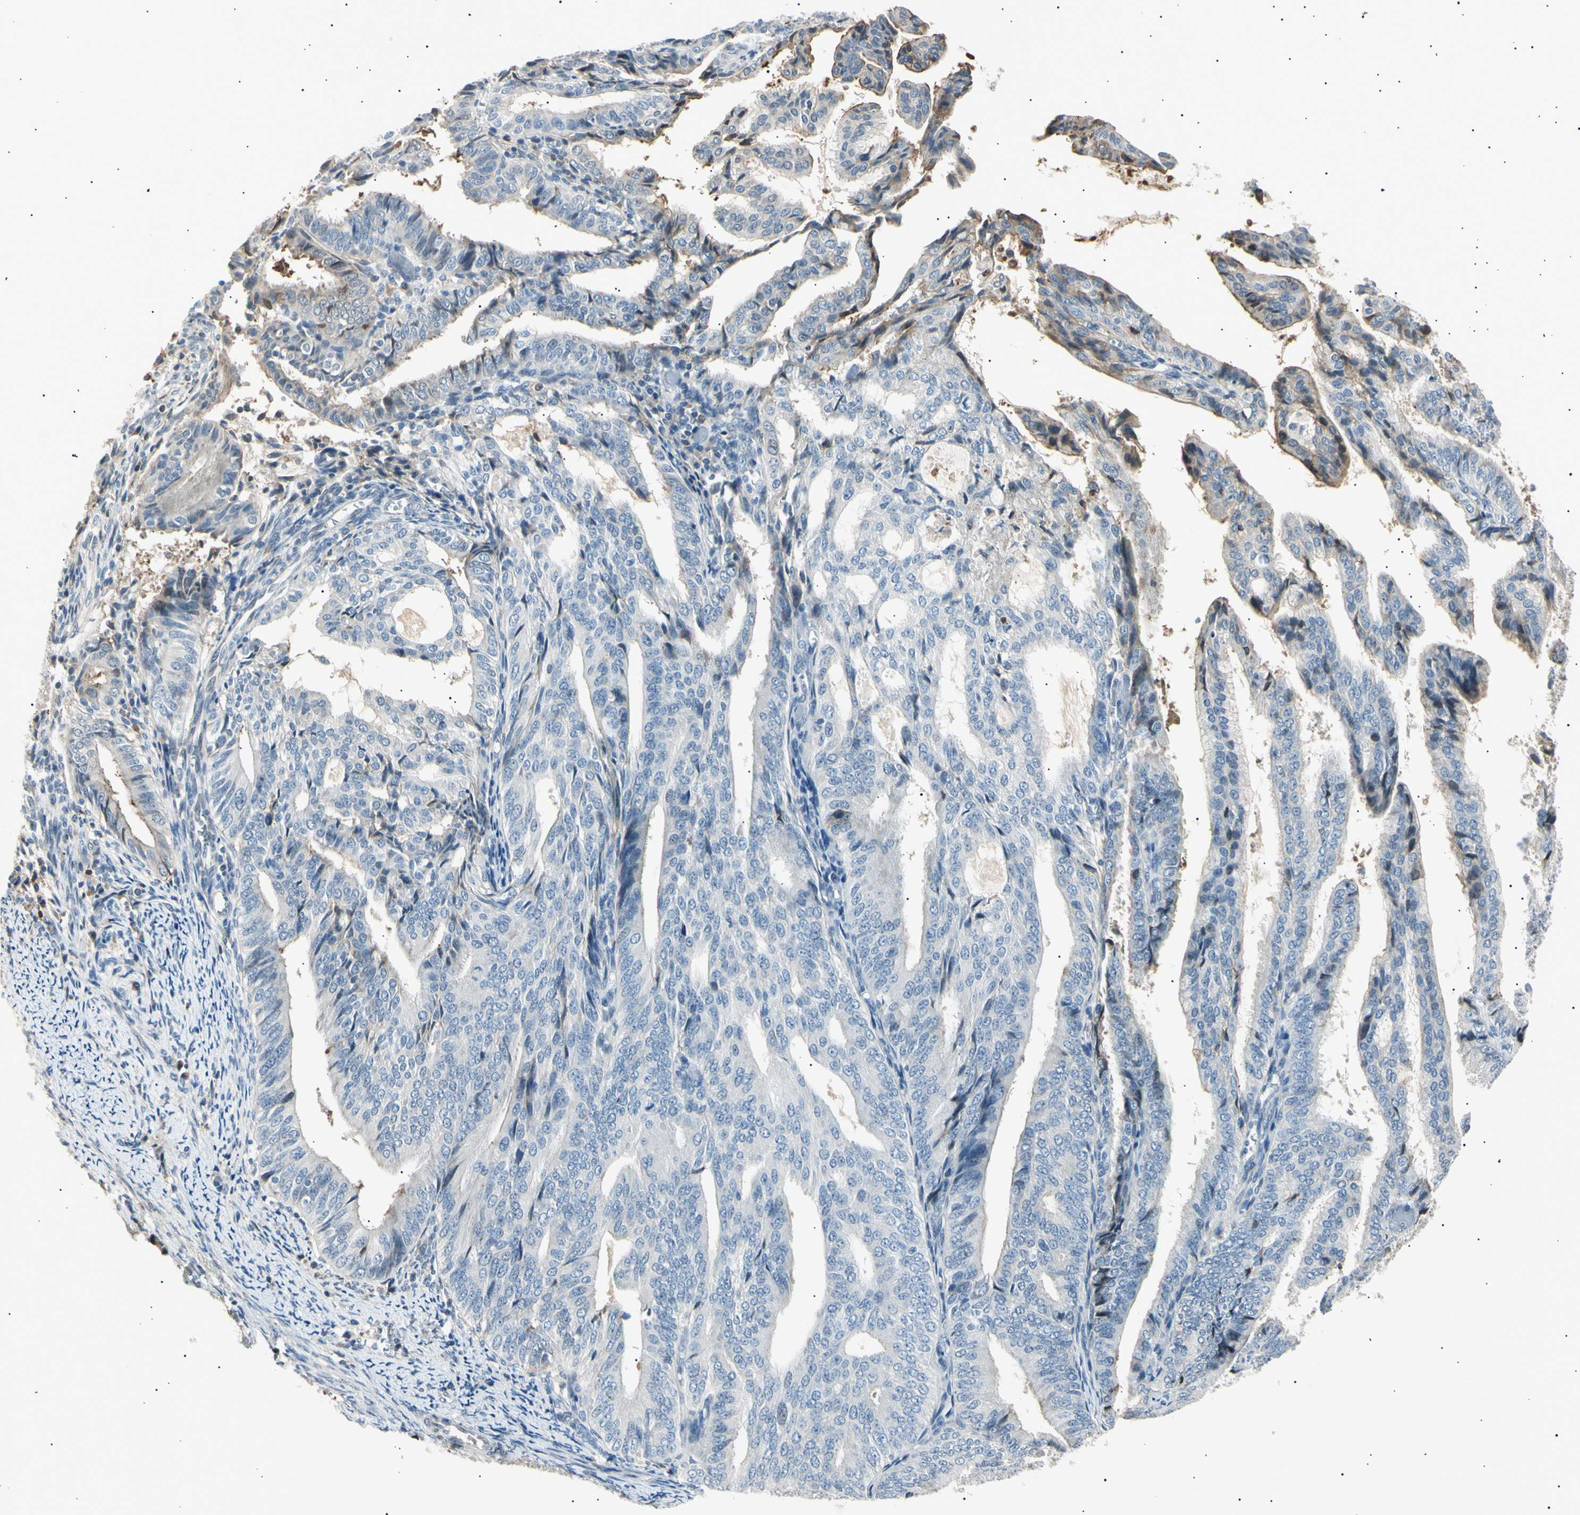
{"staining": {"intensity": "moderate", "quantity": "<25%", "location": "cytoplasmic/membranous"}, "tissue": "endometrial cancer", "cell_type": "Tumor cells", "image_type": "cancer", "snomed": [{"axis": "morphology", "description": "Adenocarcinoma, NOS"}, {"axis": "topography", "description": "Endometrium"}], "caption": "DAB immunohistochemical staining of endometrial cancer (adenocarcinoma) displays moderate cytoplasmic/membranous protein expression in approximately <25% of tumor cells. (DAB IHC with brightfield microscopy, high magnification).", "gene": "LHPP", "patient": {"sex": "female", "age": 58}}